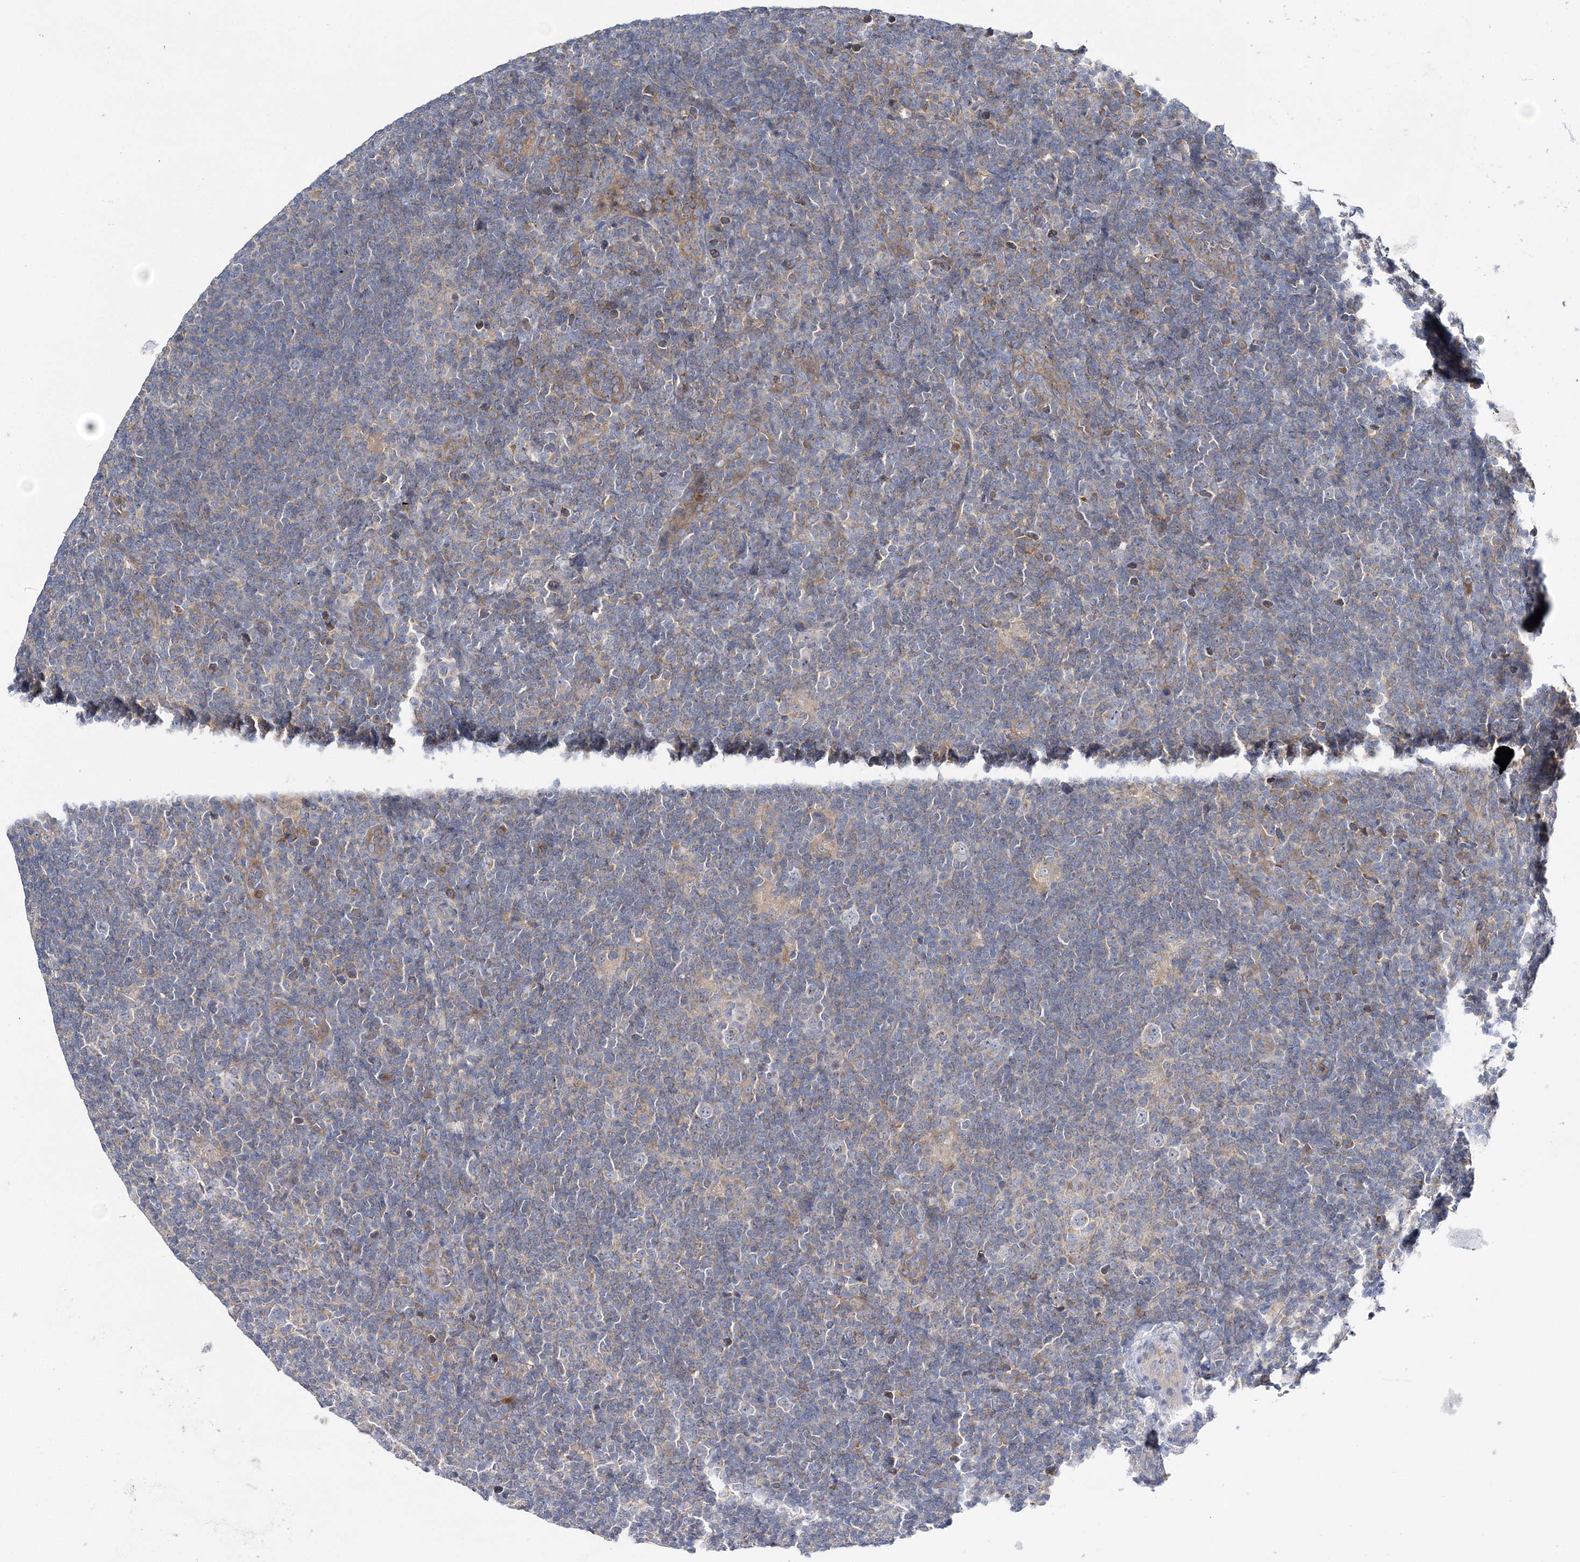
{"staining": {"intensity": "negative", "quantity": "none", "location": "none"}, "tissue": "lymphoma", "cell_type": "Tumor cells", "image_type": "cancer", "snomed": [{"axis": "morphology", "description": "Hodgkin's disease, NOS"}, {"axis": "topography", "description": "Lymph node"}], "caption": "This is an immunohistochemistry histopathology image of human lymphoma. There is no staining in tumor cells.", "gene": "ATP11B", "patient": {"sex": "female", "age": 57}}